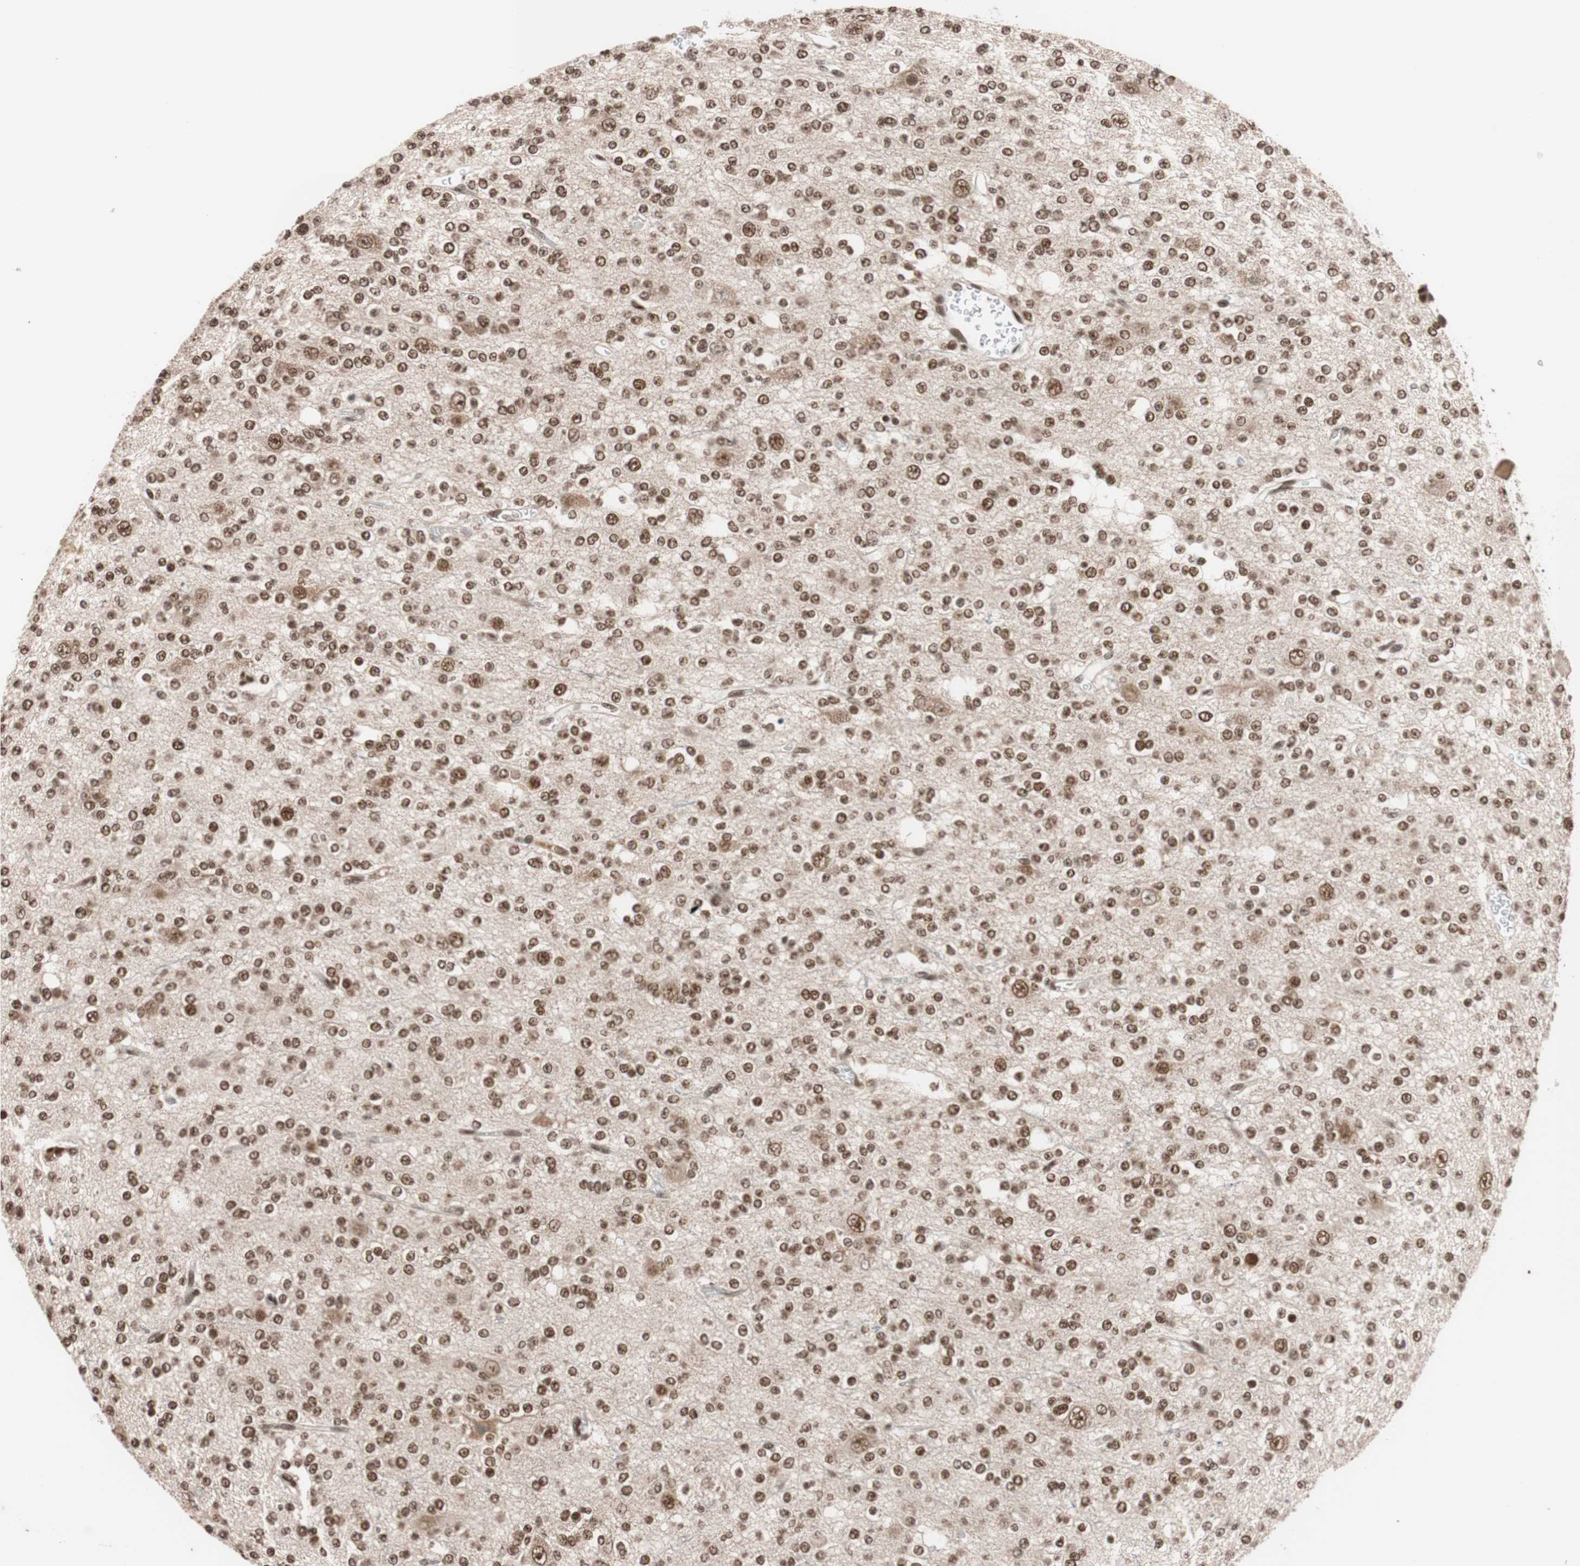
{"staining": {"intensity": "moderate", "quantity": ">75%", "location": "nuclear"}, "tissue": "glioma", "cell_type": "Tumor cells", "image_type": "cancer", "snomed": [{"axis": "morphology", "description": "Glioma, malignant, Low grade"}, {"axis": "topography", "description": "Brain"}], "caption": "Approximately >75% of tumor cells in human glioma show moderate nuclear protein staining as visualized by brown immunohistochemical staining.", "gene": "CHAMP1", "patient": {"sex": "male", "age": 38}}